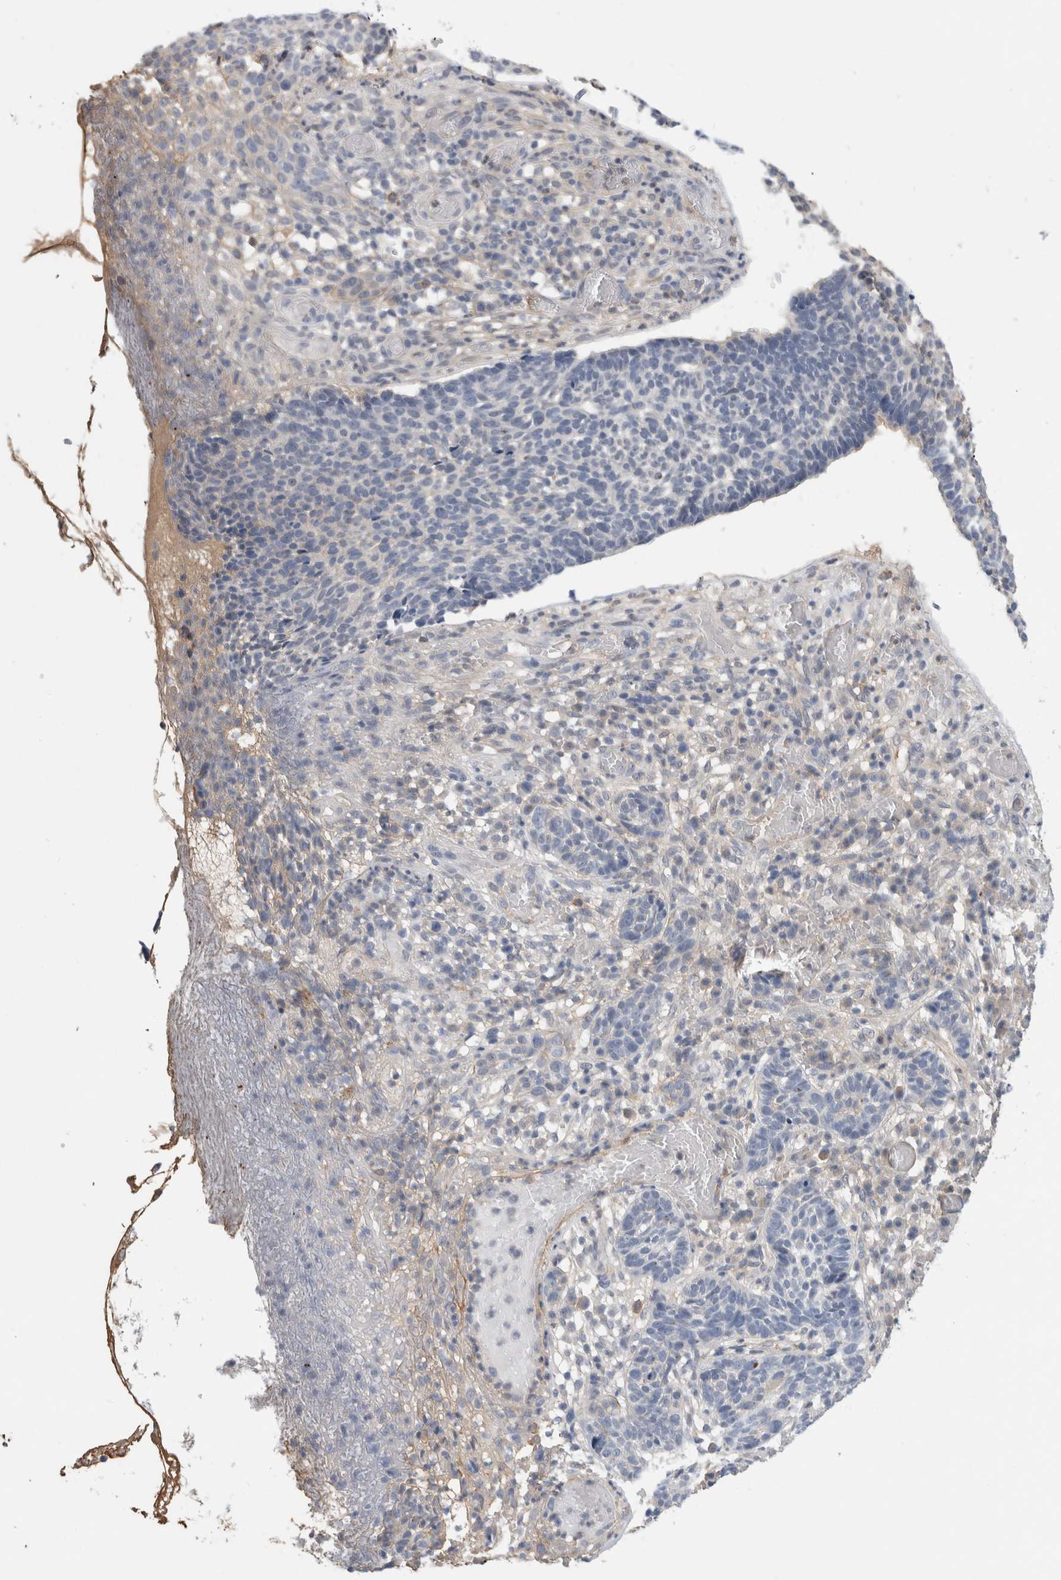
{"staining": {"intensity": "negative", "quantity": "none", "location": "none"}, "tissue": "skin cancer", "cell_type": "Tumor cells", "image_type": "cancer", "snomed": [{"axis": "morphology", "description": "Basal cell carcinoma"}, {"axis": "topography", "description": "Skin"}], "caption": "High magnification brightfield microscopy of skin basal cell carcinoma stained with DAB (brown) and counterstained with hematoxylin (blue): tumor cells show no significant expression.", "gene": "PGM1", "patient": {"sex": "male", "age": 85}}